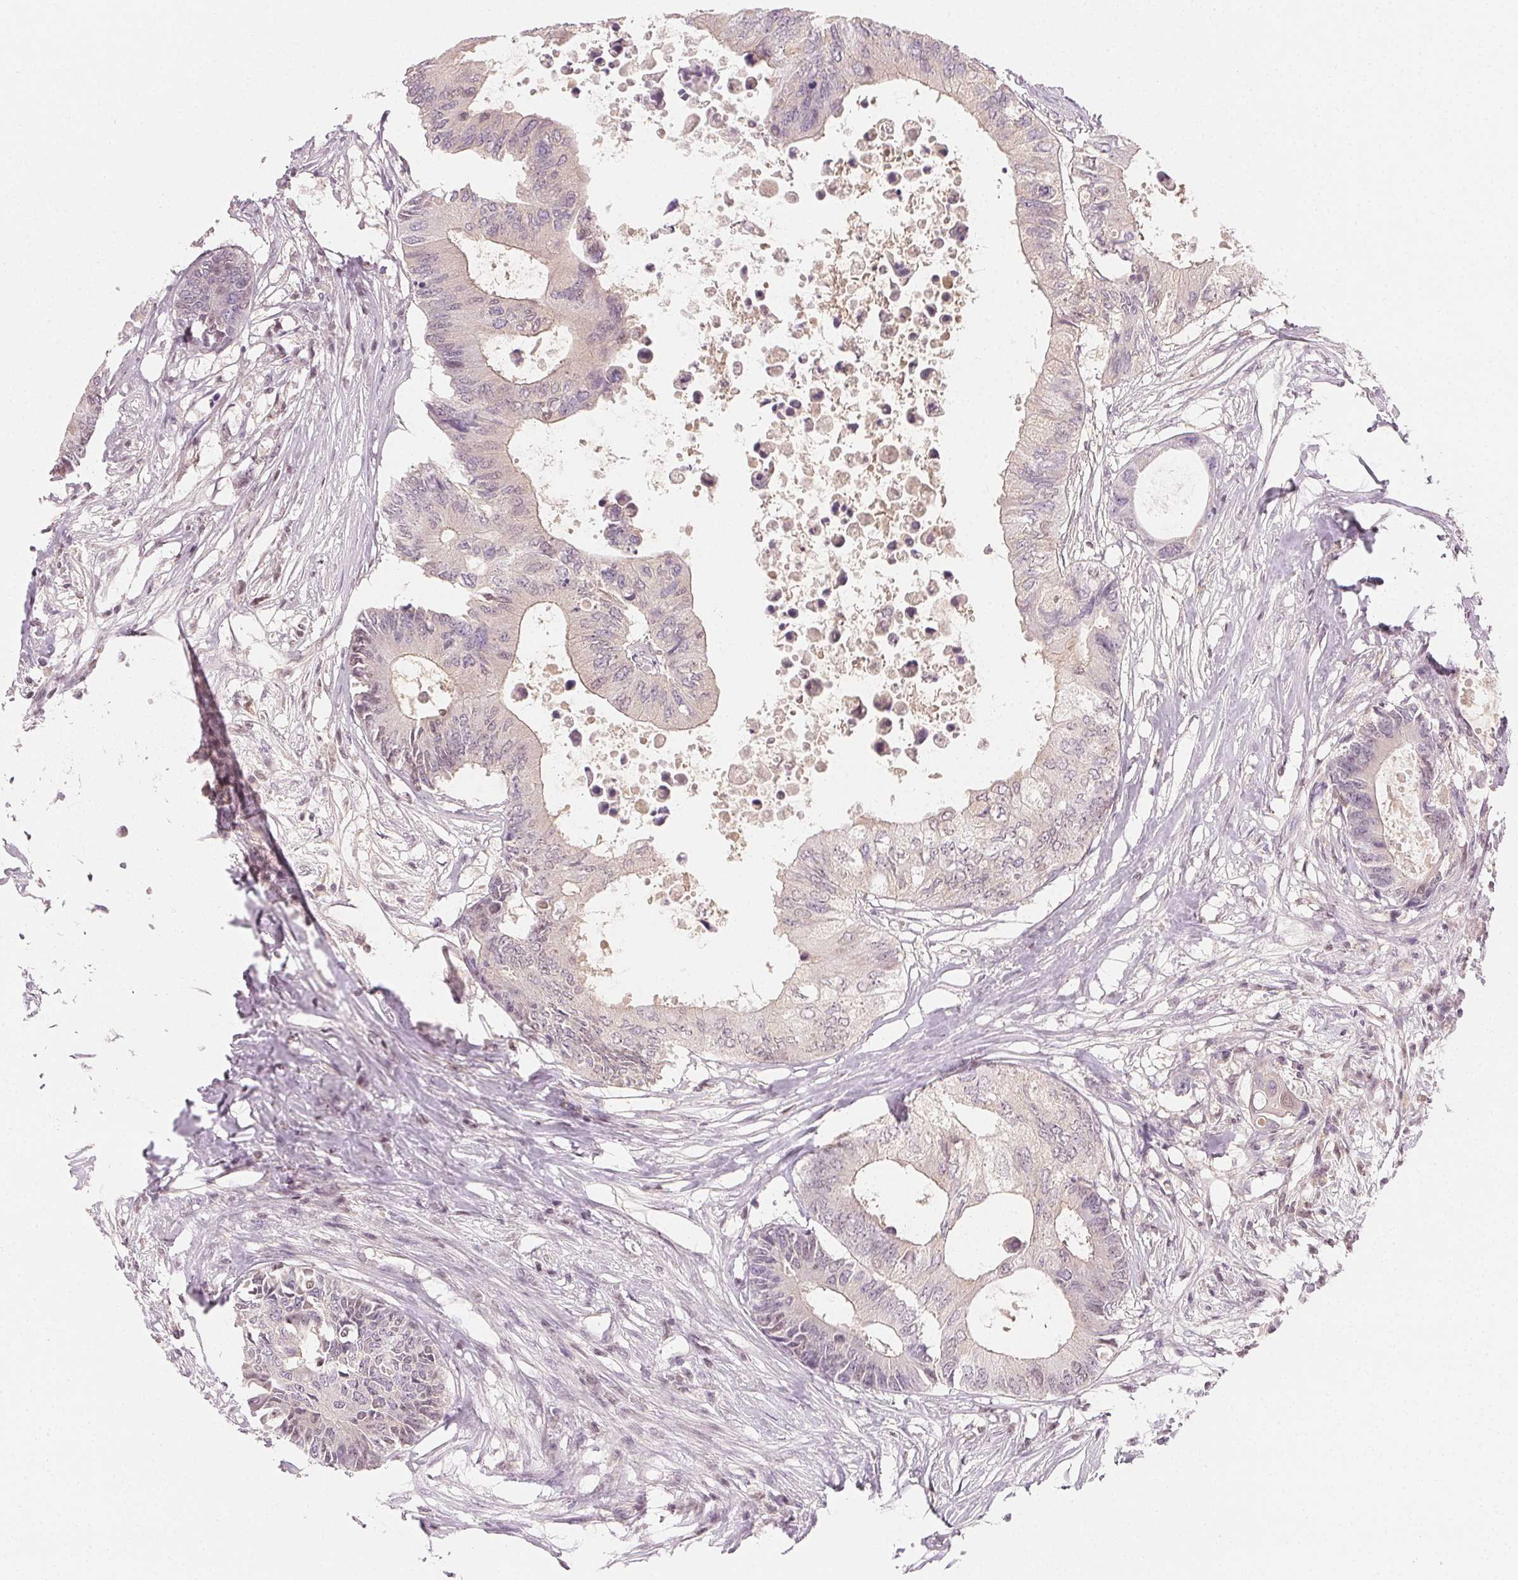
{"staining": {"intensity": "negative", "quantity": "none", "location": "none"}, "tissue": "colorectal cancer", "cell_type": "Tumor cells", "image_type": "cancer", "snomed": [{"axis": "morphology", "description": "Adenocarcinoma, NOS"}, {"axis": "topography", "description": "Colon"}], "caption": "DAB immunohistochemical staining of colorectal cancer displays no significant expression in tumor cells. (DAB (3,3'-diaminobenzidine) IHC visualized using brightfield microscopy, high magnification).", "gene": "AFM", "patient": {"sex": "male", "age": 71}}